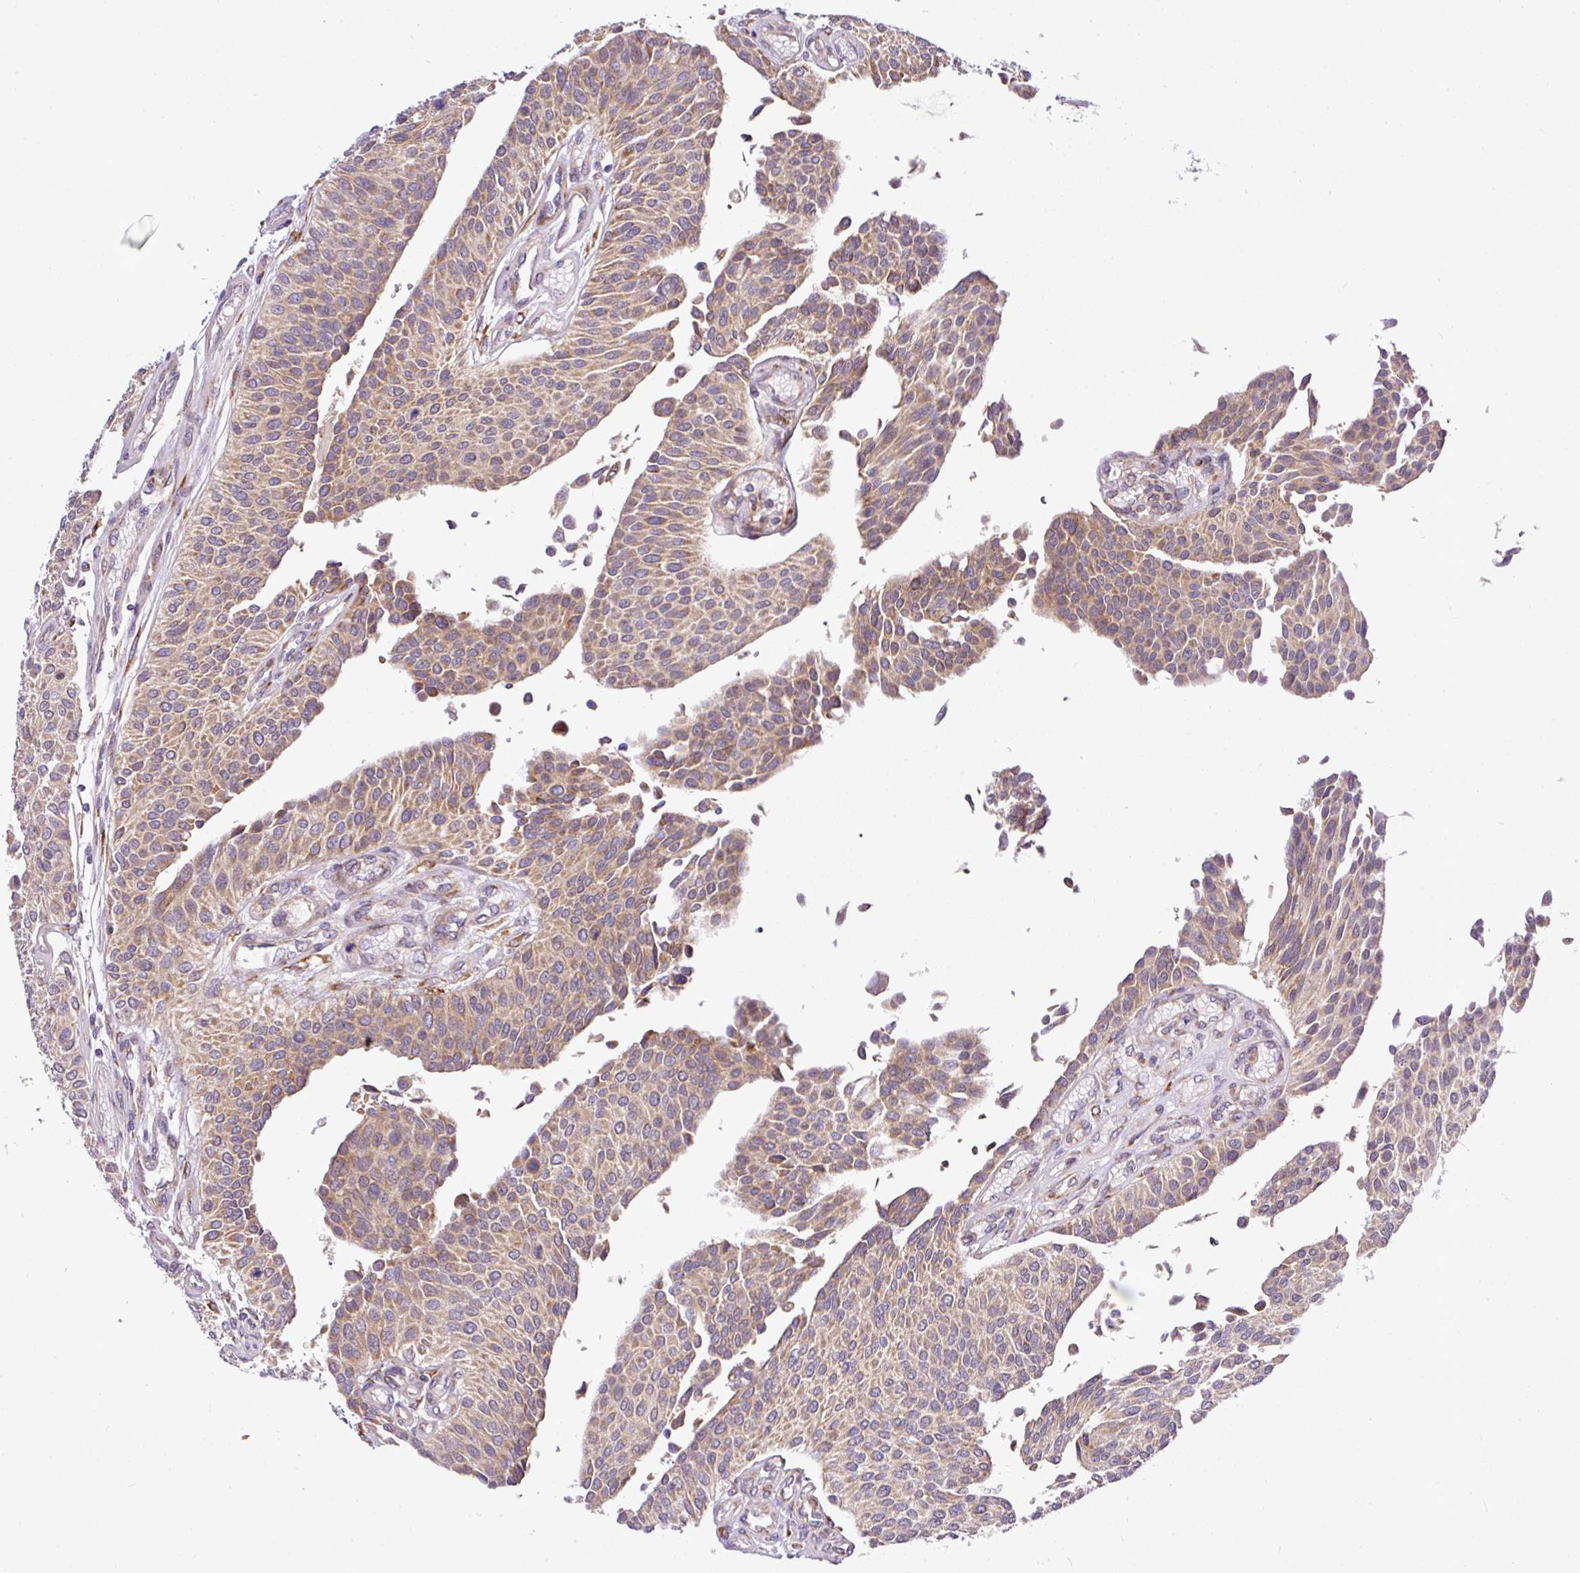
{"staining": {"intensity": "moderate", "quantity": ">75%", "location": "cytoplasmic/membranous"}, "tissue": "urothelial cancer", "cell_type": "Tumor cells", "image_type": "cancer", "snomed": [{"axis": "morphology", "description": "Urothelial carcinoma, NOS"}, {"axis": "topography", "description": "Urinary bladder"}], "caption": "Transitional cell carcinoma was stained to show a protein in brown. There is medium levels of moderate cytoplasmic/membranous staining in about >75% of tumor cells. (IHC, brightfield microscopy, high magnification).", "gene": "TM2D2", "patient": {"sex": "male", "age": 55}}